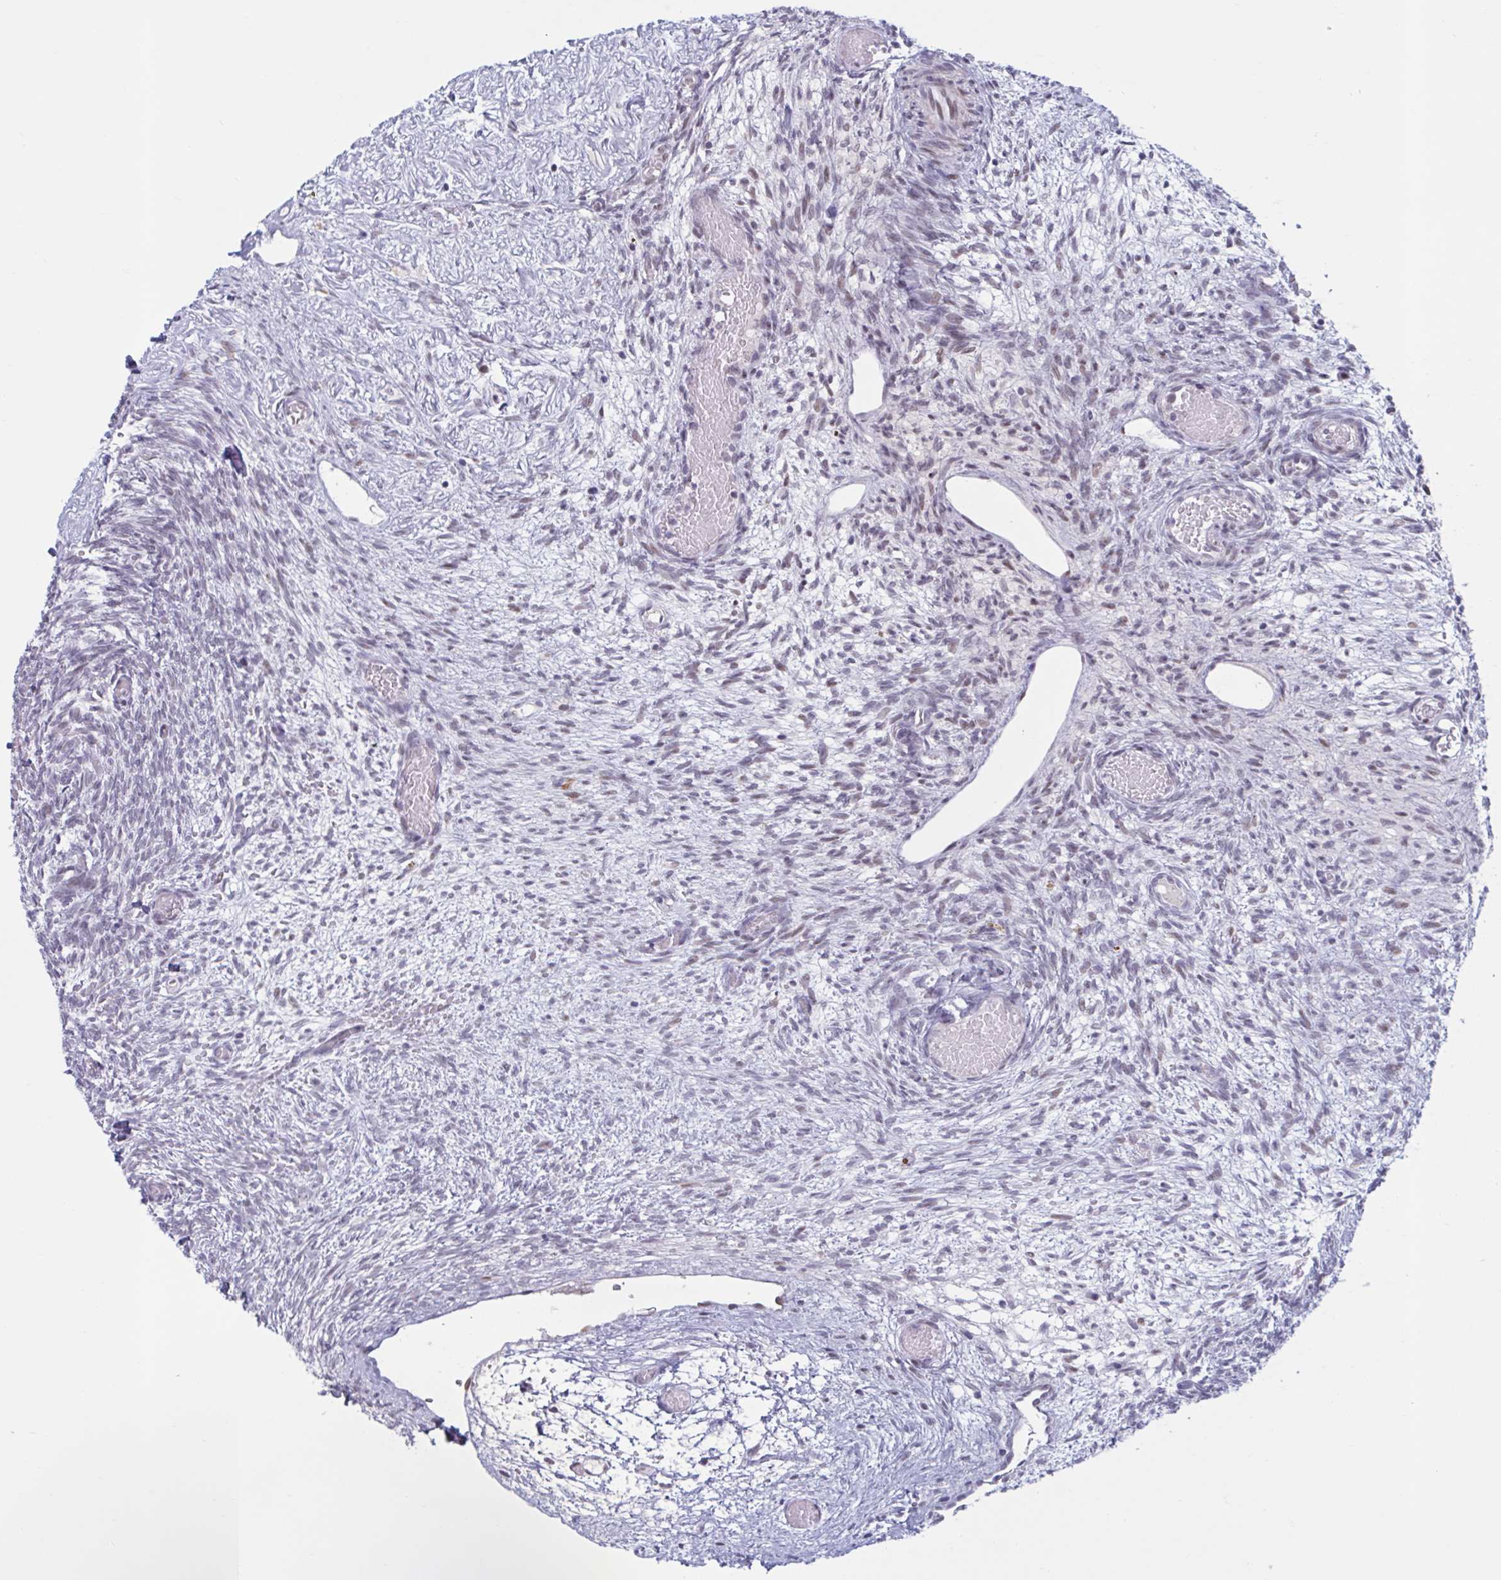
{"staining": {"intensity": "negative", "quantity": "none", "location": "none"}, "tissue": "ovary", "cell_type": "Follicle cells", "image_type": "normal", "snomed": [{"axis": "morphology", "description": "Normal tissue, NOS"}, {"axis": "topography", "description": "Ovary"}], "caption": "A high-resolution image shows immunohistochemistry staining of benign ovary, which displays no significant positivity in follicle cells.", "gene": "HSD17B6", "patient": {"sex": "female", "age": 67}}